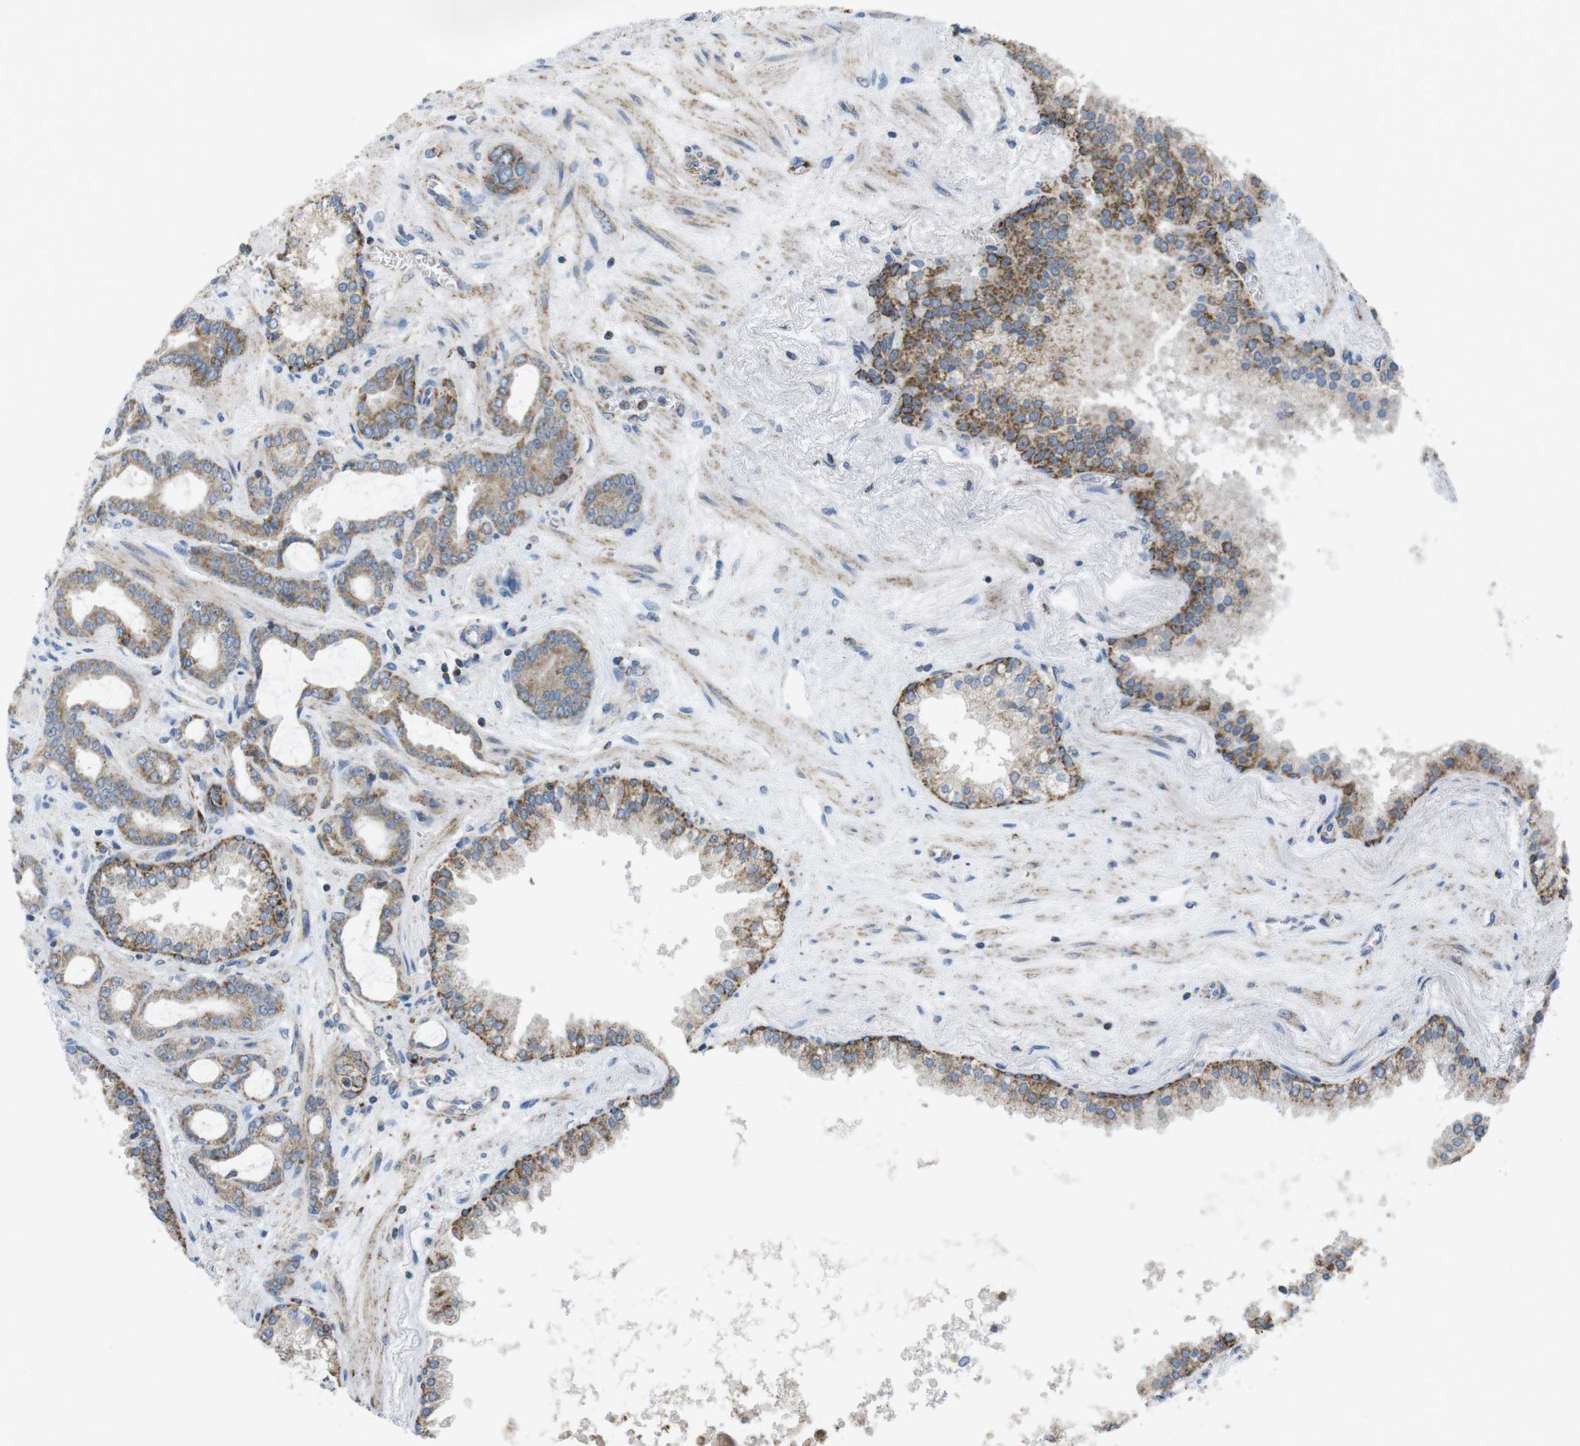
{"staining": {"intensity": "moderate", "quantity": ">75%", "location": "cytoplasmic/membranous"}, "tissue": "prostate cancer", "cell_type": "Tumor cells", "image_type": "cancer", "snomed": [{"axis": "morphology", "description": "Adenocarcinoma, Low grade"}, {"axis": "topography", "description": "Prostate"}], "caption": "This is an image of IHC staining of adenocarcinoma (low-grade) (prostate), which shows moderate positivity in the cytoplasmic/membranous of tumor cells.", "gene": "GRIK2", "patient": {"sex": "male", "age": 60}}